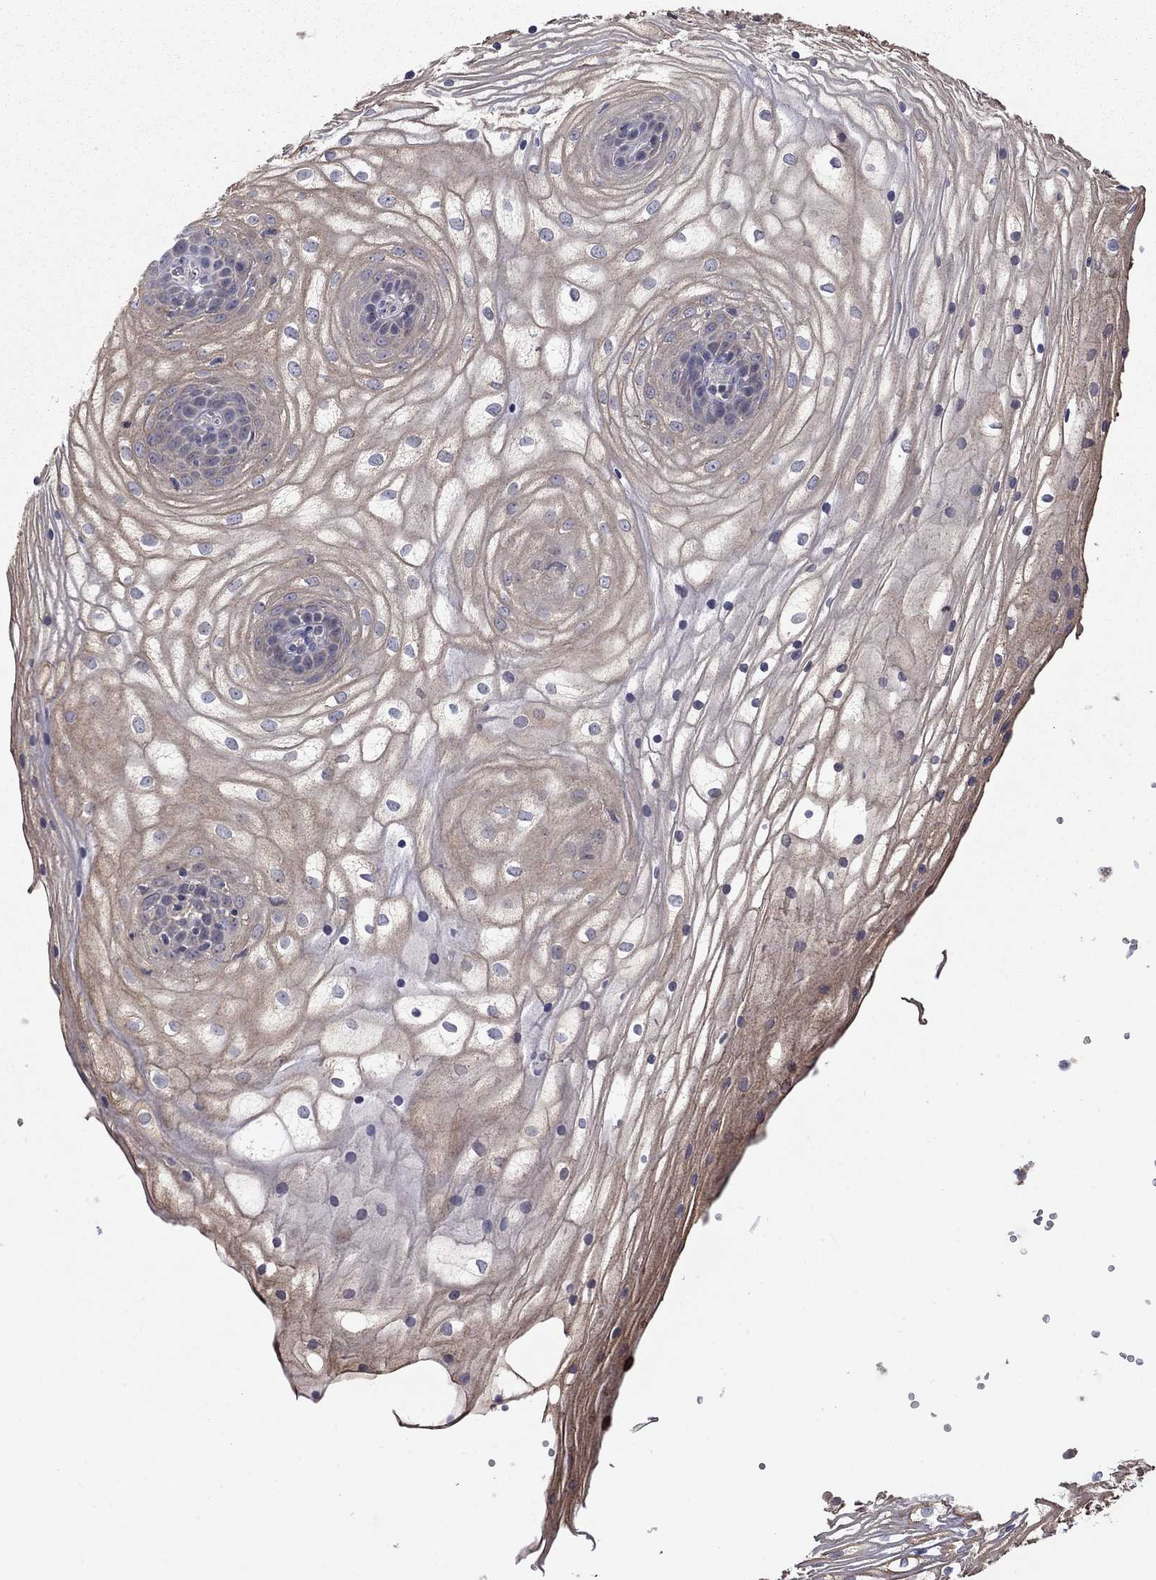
{"staining": {"intensity": "weak", "quantity": "<25%", "location": "cytoplasmic/membranous"}, "tissue": "vagina", "cell_type": "Squamous epithelial cells", "image_type": "normal", "snomed": [{"axis": "morphology", "description": "Normal tissue, NOS"}, {"axis": "topography", "description": "Vagina"}], "caption": "An IHC histopathology image of benign vagina is shown. There is no staining in squamous epithelial cells of vagina. (IHC, brightfield microscopy, high magnification).", "gene": "DOP1B", "patient": {"sex": "female", "age": 34}}